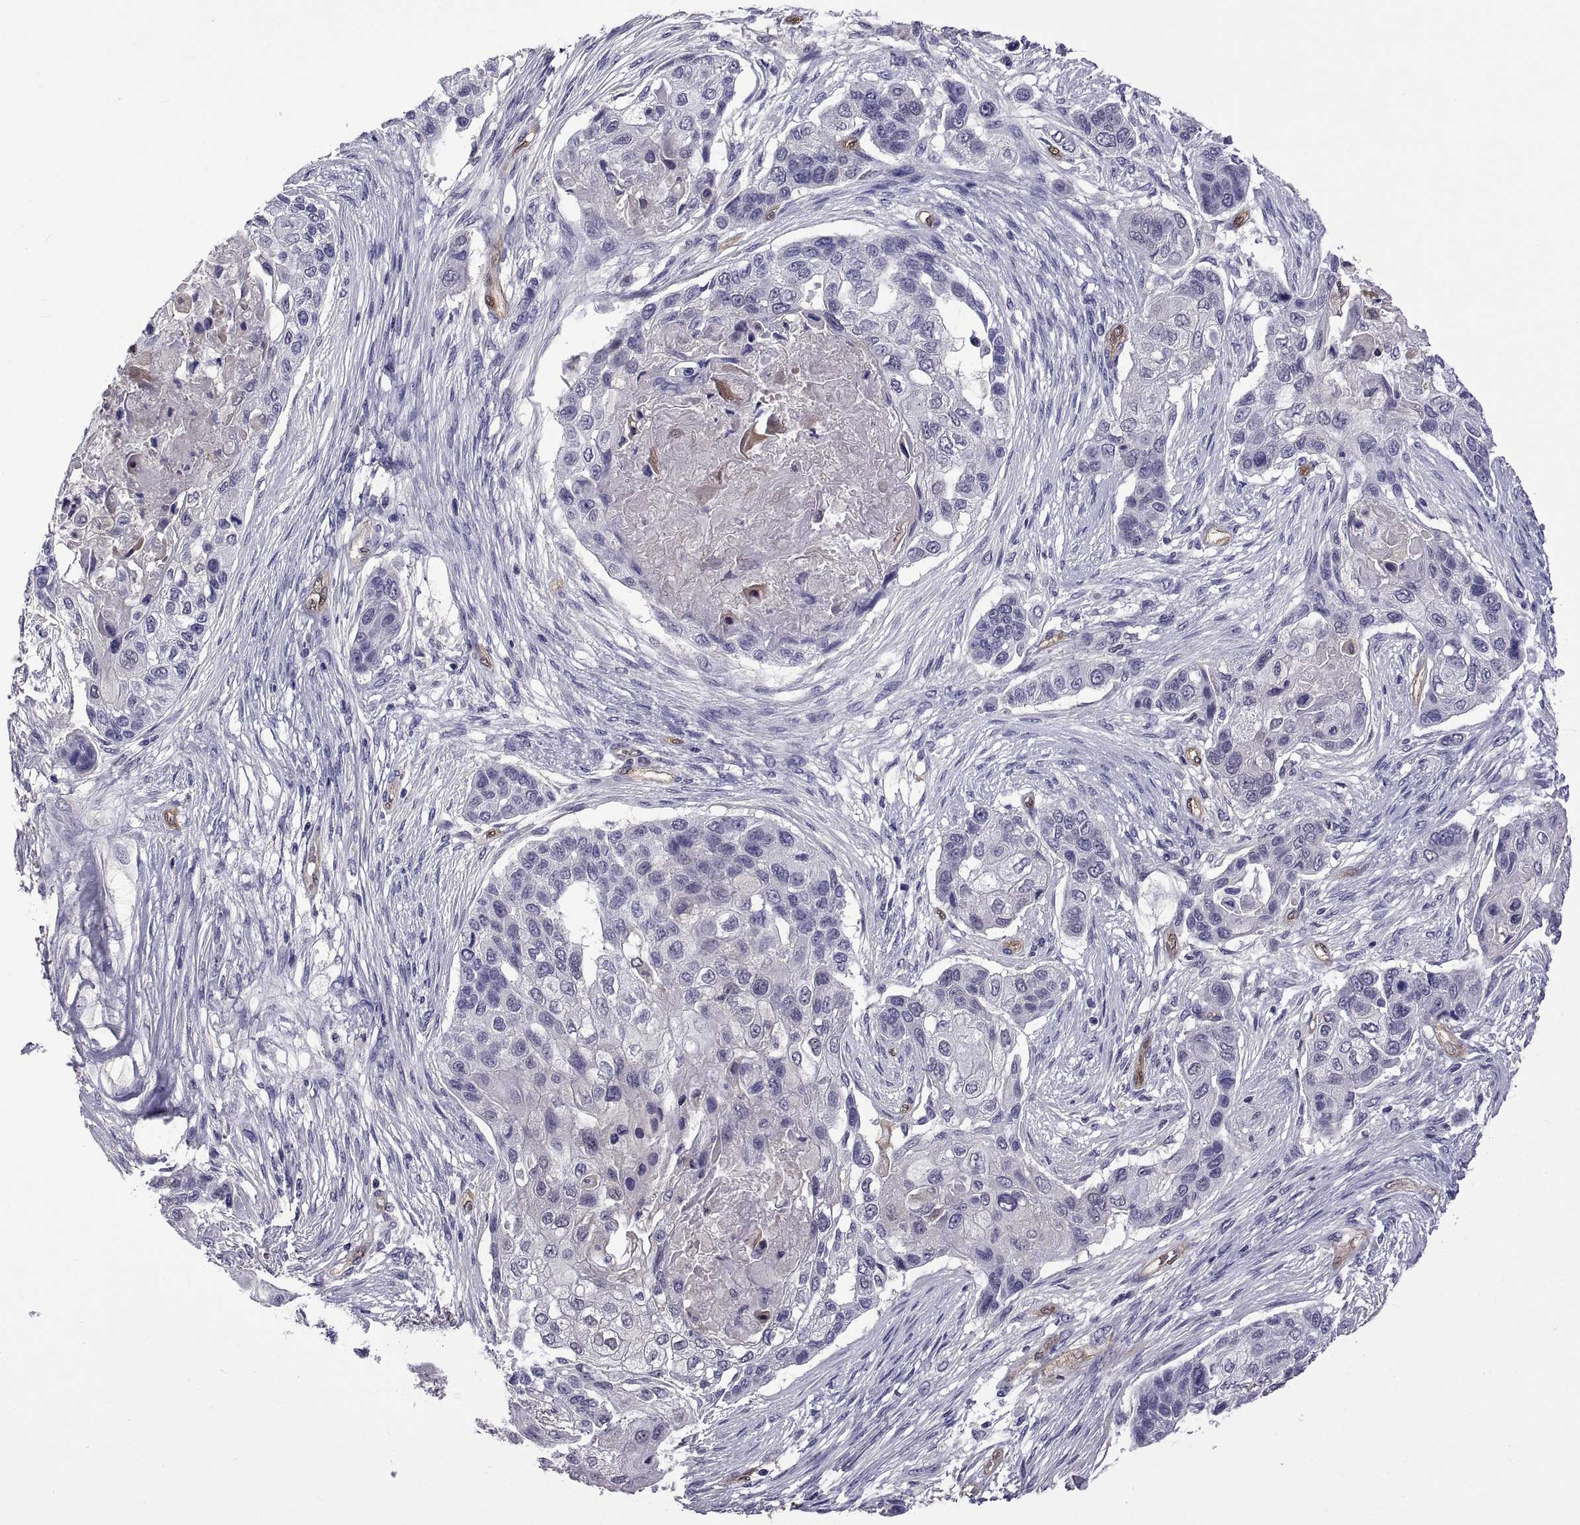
{"staining": {"intensity": "weak", "quantity": "<25%", "location": "cytoplasmic/membranous"}, "tissue": "lung cancer", "cell_type": "Tumor cells", "image_type": "cancer", "snomed": [{"axis": "morphology", "description": "Squamous cell carcinoma, NOS"}, {"axis": "topography", "description": "Lung"}], "caption": "An immunohistochemistry micrograph of lung squamous cell carcinoma is shown. There is no staining in tumor cells of lung squamous cell carcinoma.", "gene": "LCN9", "patient": {"sex": "male", "age": 69}}